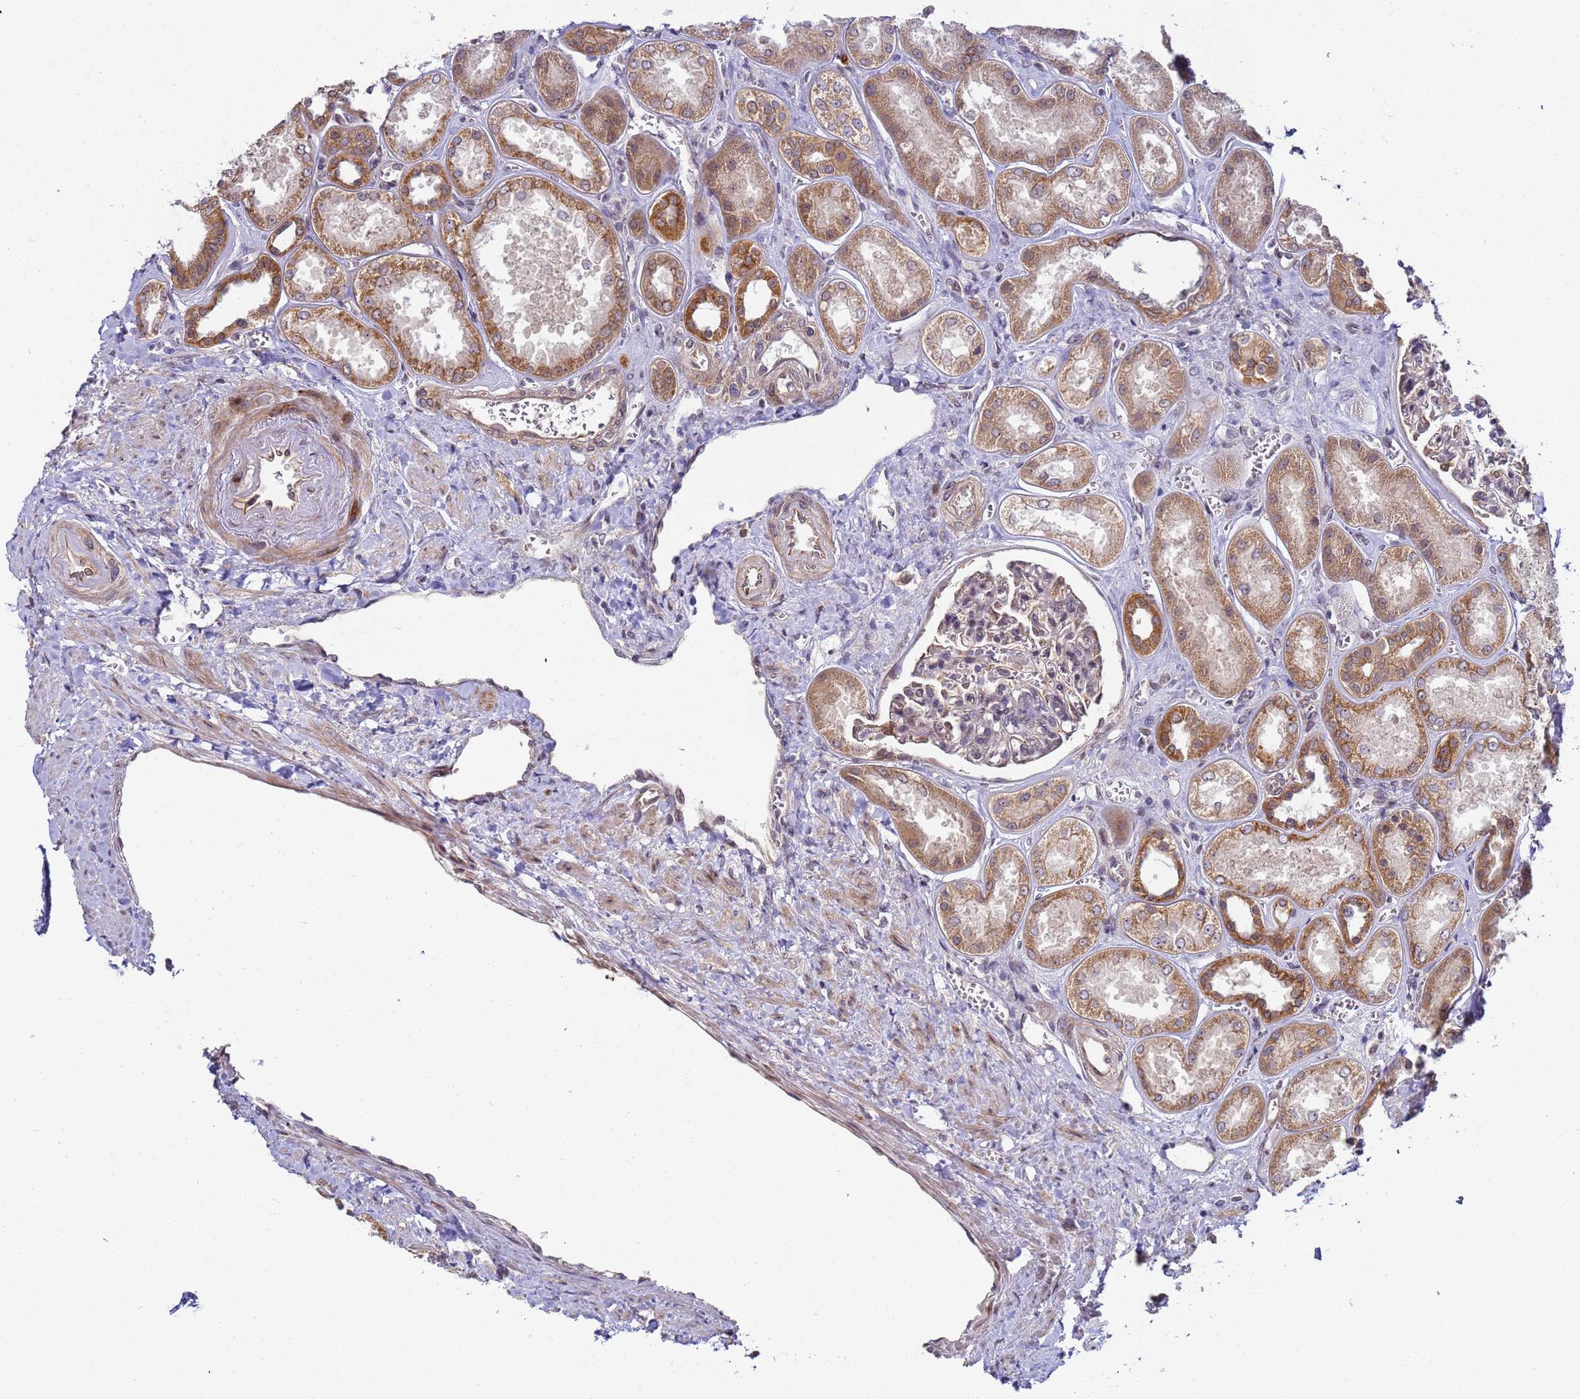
{"staining": {"intensity": "weak", "quantity": "25%-75%", "location": "cytoplasmic/membranous"}, "tissue": "kidney", "cell_type": "Cells in glomeruli", "image_type": "normal", "snomed": [{"axis": "morphology", "description": "Normal tissue, NOS"}, {"axis": "morphology", "description": "Adenocarcinoma, NOS"}, {"axis": "topography", "description": "Kidney"}], "caption": "Immunohistochemistry (IHC) (DAB) staining of unremarkable kidney demonstrates weak cytoplasmic/membranous protein staining in about 25%-75% of cells in glomeruli. (DAB (3,3'-diaminobenzidine) = brown stain, brightfield microscopy at high magnification).", "gene": "RAPGEF3", "patient": {"sex": "female", "age": 68}}